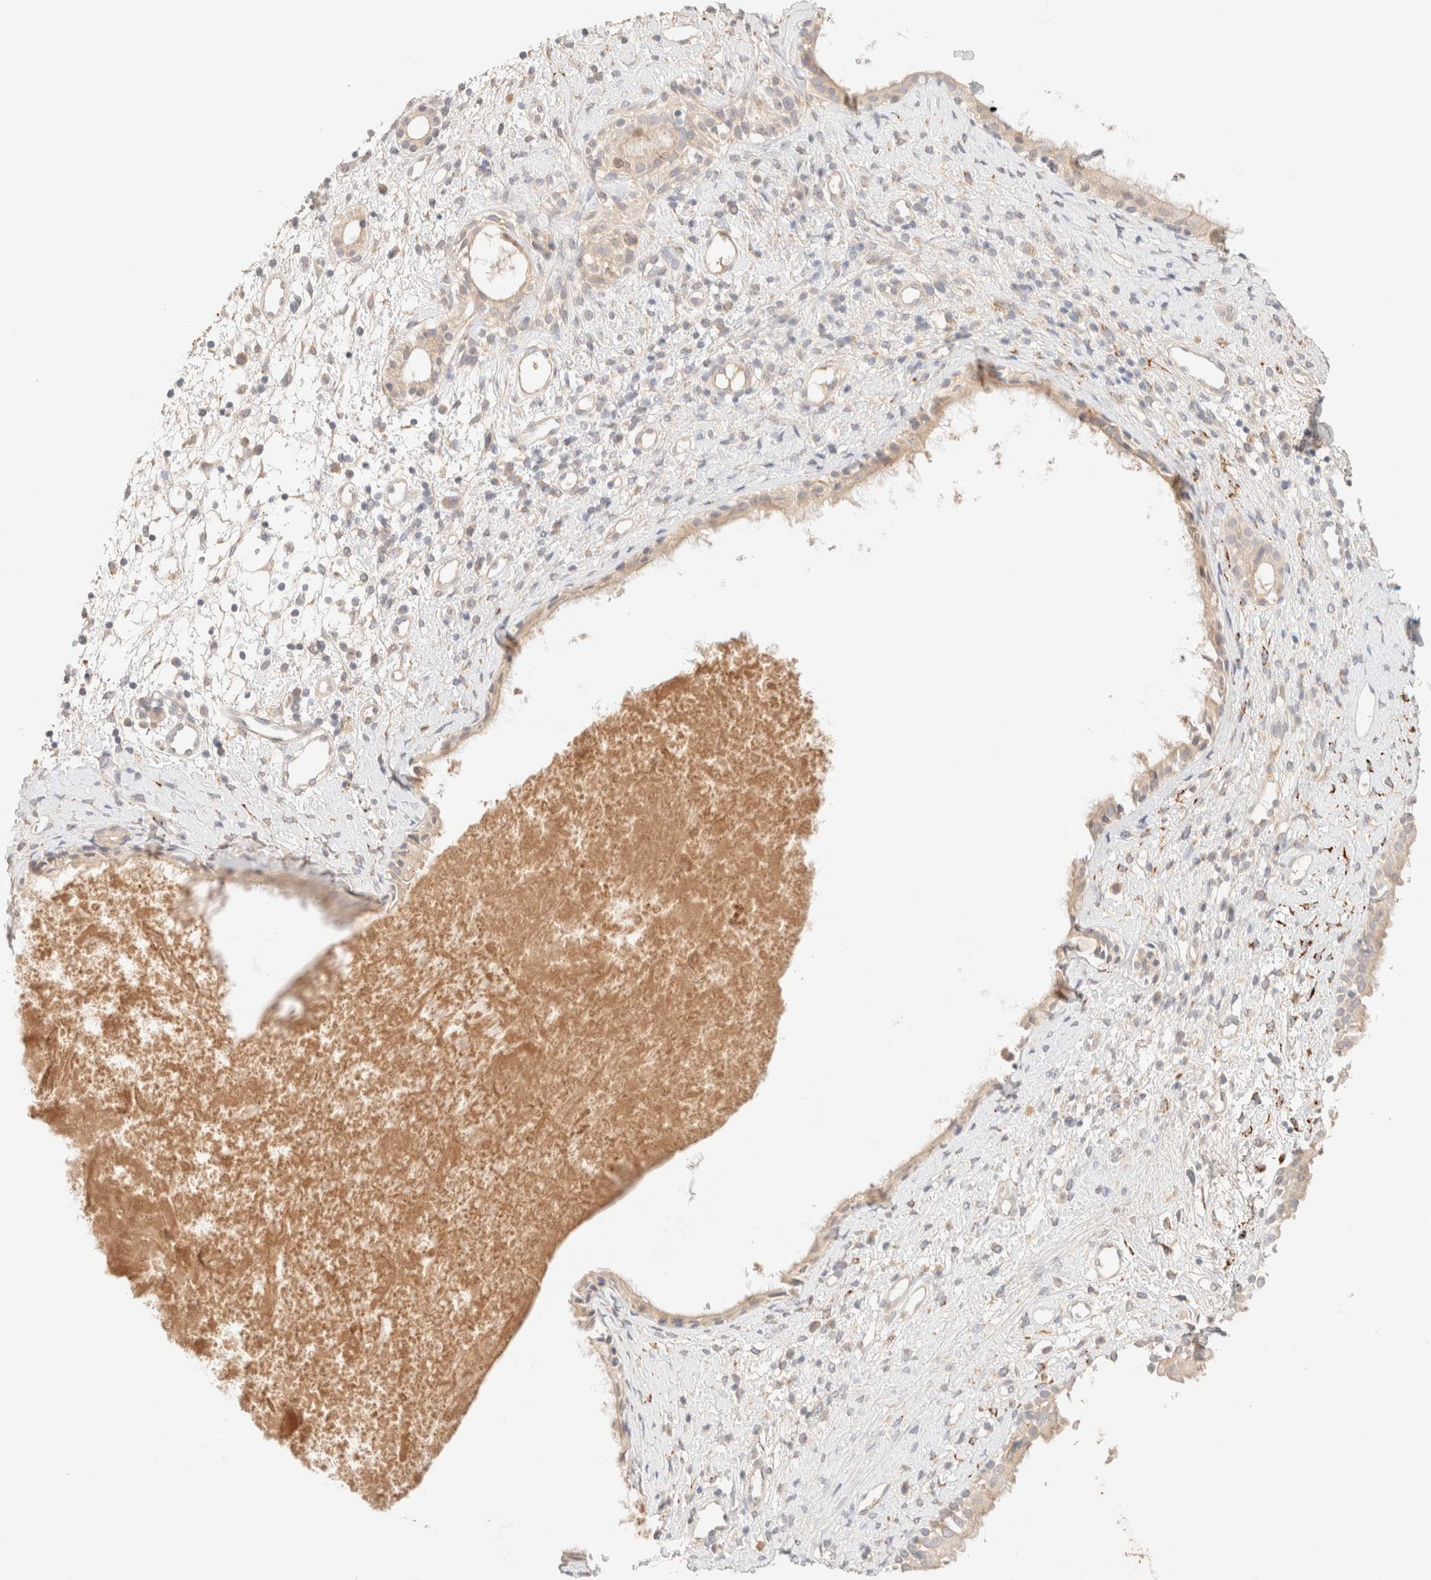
{"staining": {"intensity": "negative", "quantity": "none", "location": "none"}, "tissue": "nasopharynx", "cell_type": "Respiratory epithelial cells", "image_type": "normal", "snomed": [{"axis": "morphology", "description": "Normal tissue, NOS"}, {"axis": "topography", "description": "Nasopharynx"}], "caption": "This is a photomicrograph of immunohistochemistry (IHC) staining of unremarkable nasopharynx, which shows no staining in respiratory epithelial cells. Nuclei are stained in blue.", "gene": "SARM1", "patient": {"sex": "male", "age": 22}}